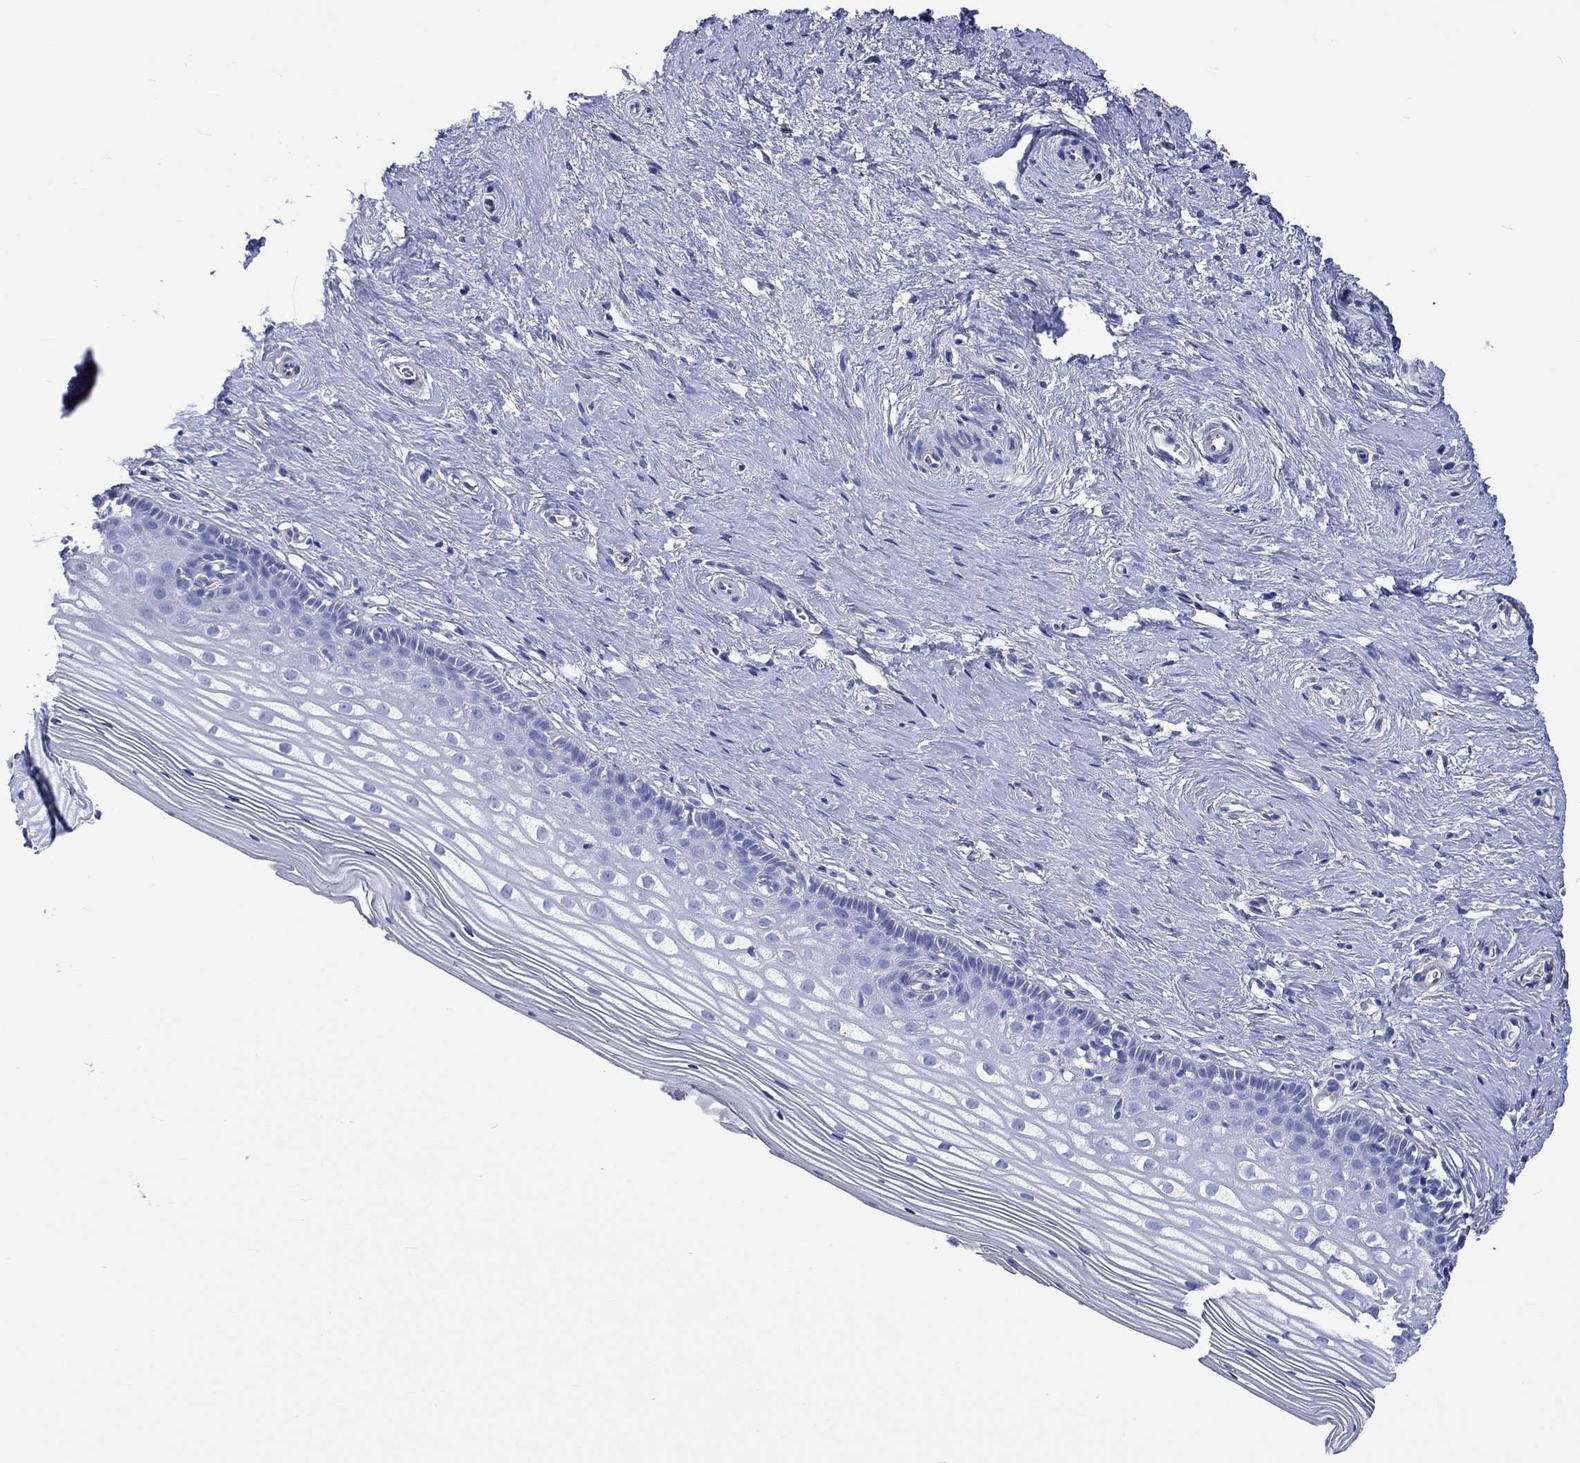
{"staining": {"intensity": "negative", "quantity": "none", "location": "none"}, "tissue": "cervix", "cell_type": "Glandular cells", "image_type": "normal", "snomed": [{"axis": "morphology", "description": "Normal tissue, NOS"}, {"axis": "topography", "description": "Cervix"}], "caption": "Immunohistochemistry (IHC) of normal human cervix shows no staining in glandular cells.", "gene": "CPLX1", "patient": {"sex": "female", "age": 40}}